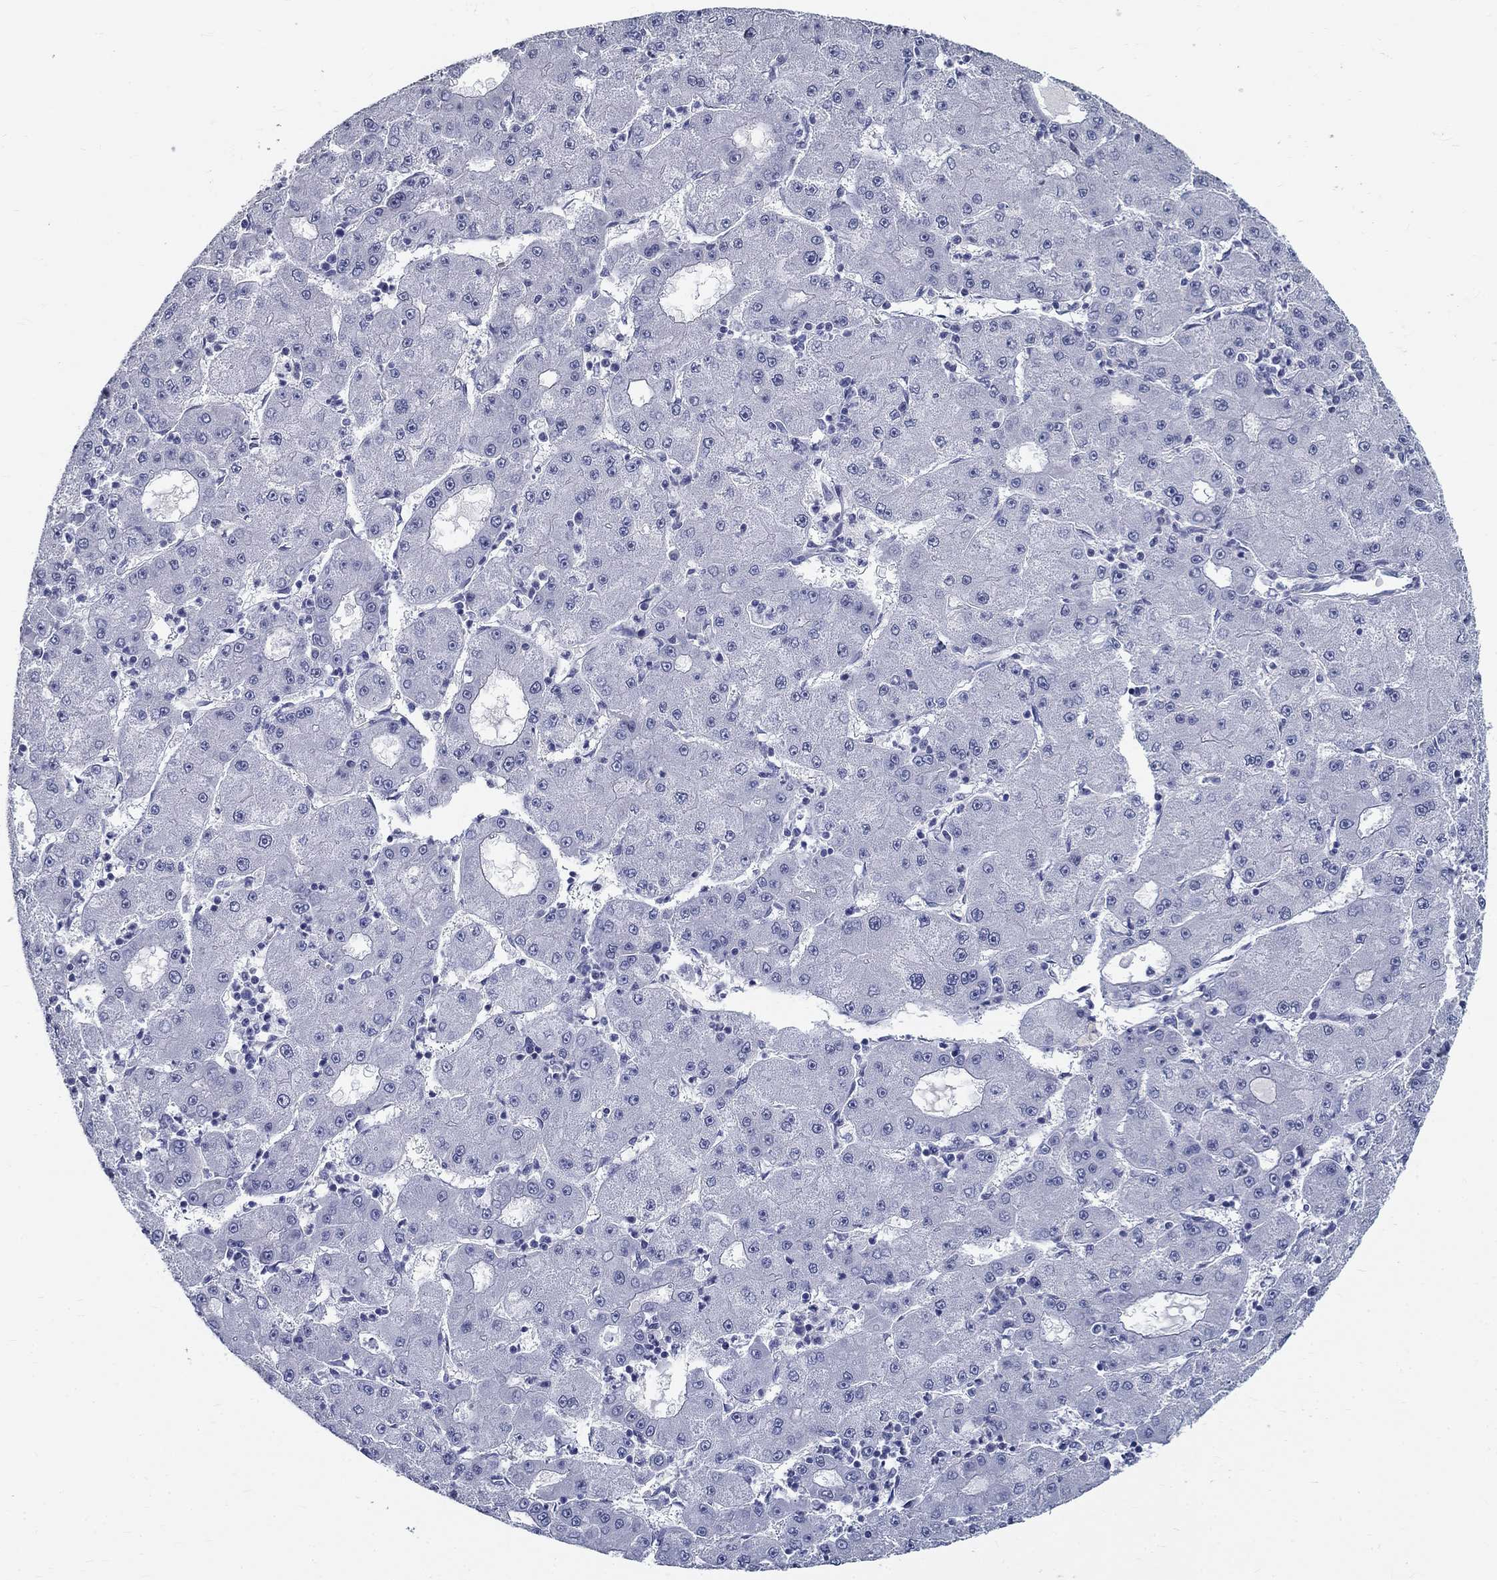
{"staining": {"intensity": "negative", "quantity": "none", "location": "none"}, "tissue": "liver cancer", "cell_type": "Tumor cells", "image_type": "cancer", "snomed": [{"axis": "morphology", "description": "Carcinoma, Hepatocellular, NOS"}, {"axis": "topography", "description": "Liver"}], "caption": "IHC of human hepatocellular carcinoma (liver) shows no staining in tumor cells.", "gene": "GUCA1A", "patient": {"sex": "male", "age": 73}}